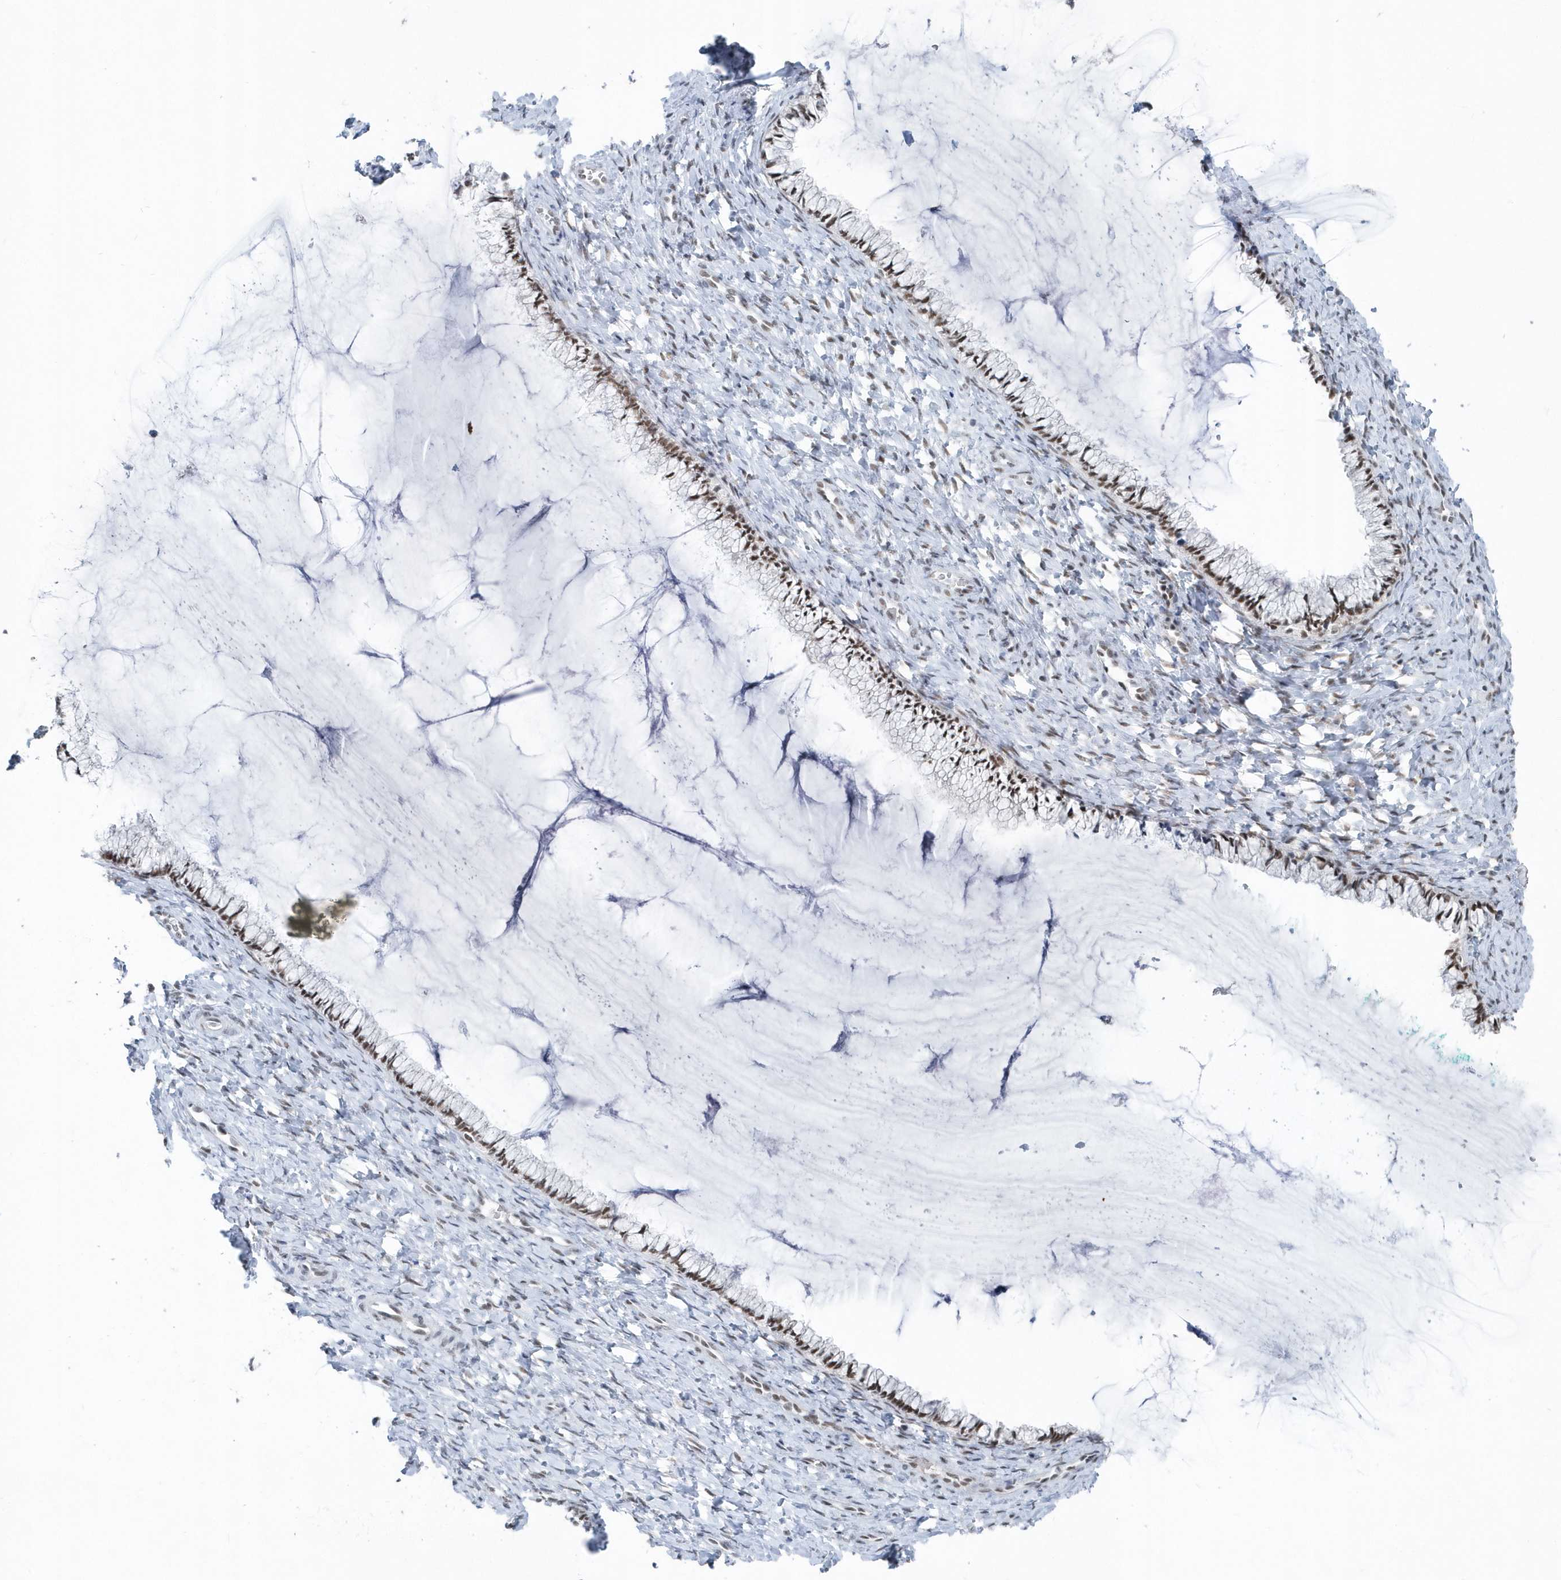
{"staining": {"intensity": "moderate", "quantity": ">75%", "location": "nuclear"}, "tissue": "cervix", "cell_type": "Glandular cells", "image_type": "normal", "snomed": [{"axis": "morphology", "description": "Normal tissue, NOS"}, {"axis": "morphology", "description": "Adenocarcinoma, NOS"}, {"axis": "topography", "description": "Cervix"}], "caption": "Protein staining of benign cervix reveals moderate nuclear staining in about >75% of glandular cells.", "gene": "FIP1L1", "patient": {"sex": "female", "age": 29}}